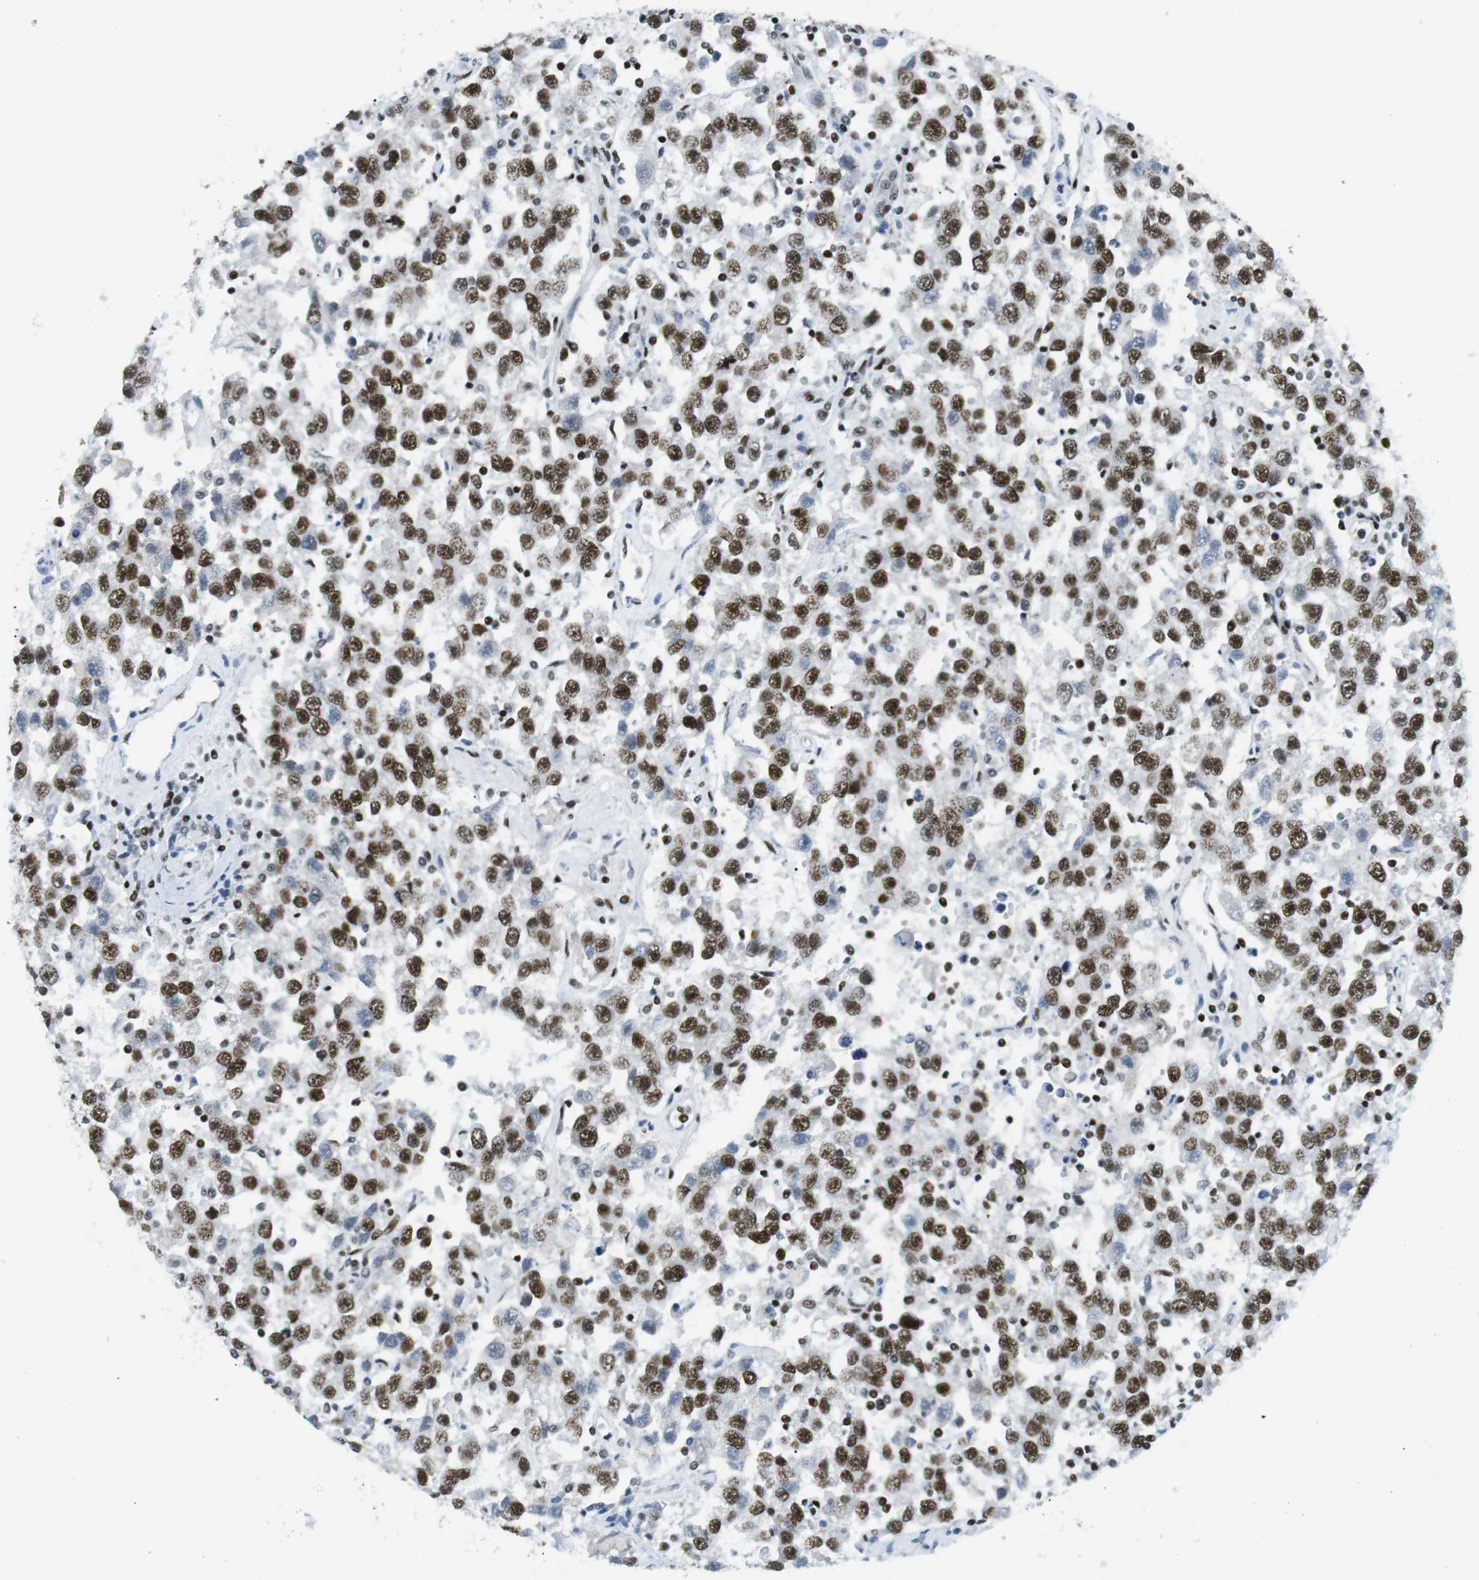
{"staining": {"intensity": "moderate", "quantity": ">75%", "location": "nuclear"}, "tissue": "testis cancer", "cell_type": "Tumor cells", "image_type": "cancer", "snomed": [{"axis": "morphology", "description": "Seminoma, NOS"}, {"axis": "topography", "description": "Testis"}], "caption": "IHC (DAB (3,3'-diaminobenzidine)) staining of human testis cancer (seminoma) reveals moderate nuclear protein staining in about >75% of tumor cells.", "gene": "ARID1A", "patient": {"sex": "male", "age": 41}}